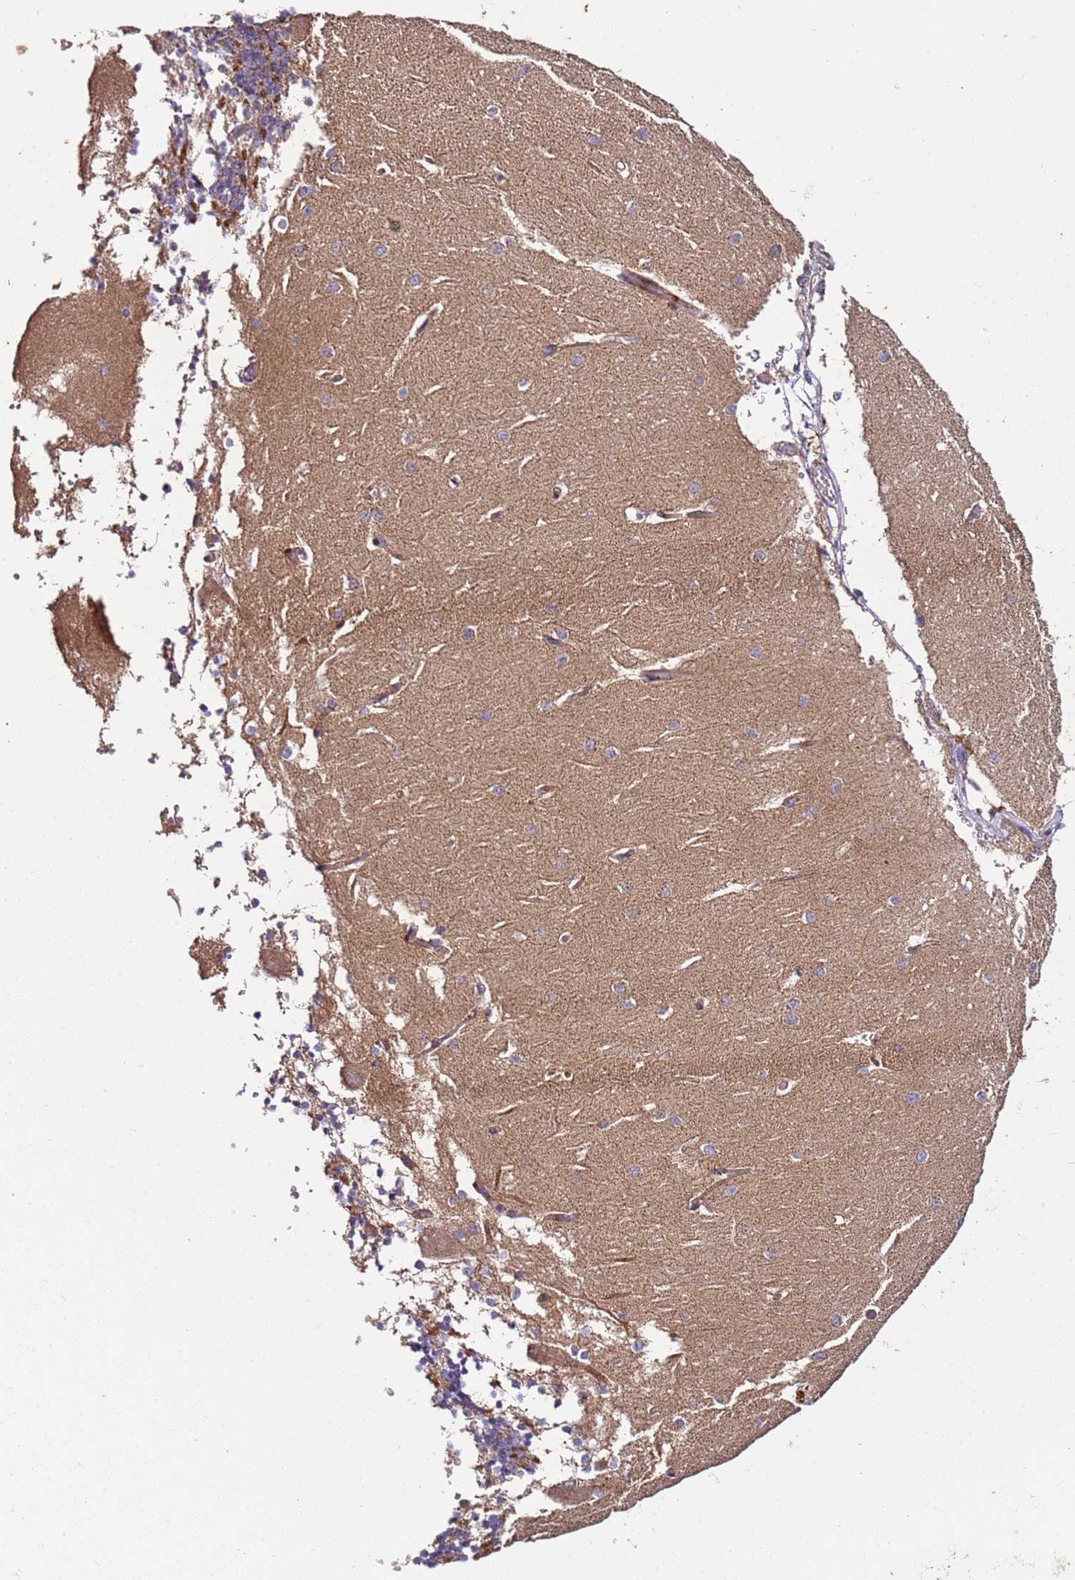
{"staining": {"intensity": "strong", "quantity": "<25%", "location": "cytoplasmic/membranous"}, "tissue": "cerebellum", "cell_type": "Cells in granular layer", "image_type": "normal", "snomed": [{"axis": "morphology", "description": "Normal tissue, NOS"}, {"axis": "topography", "description": "Cerebellum"}], "caption": "Cerebellum stained with a brown dye exhibits strong cytoplasmic/membranous positive staining in about <25% of cells in granular layer.", "gene": "KRTAP21", "patient": {"sex": "male", "age": 37}}